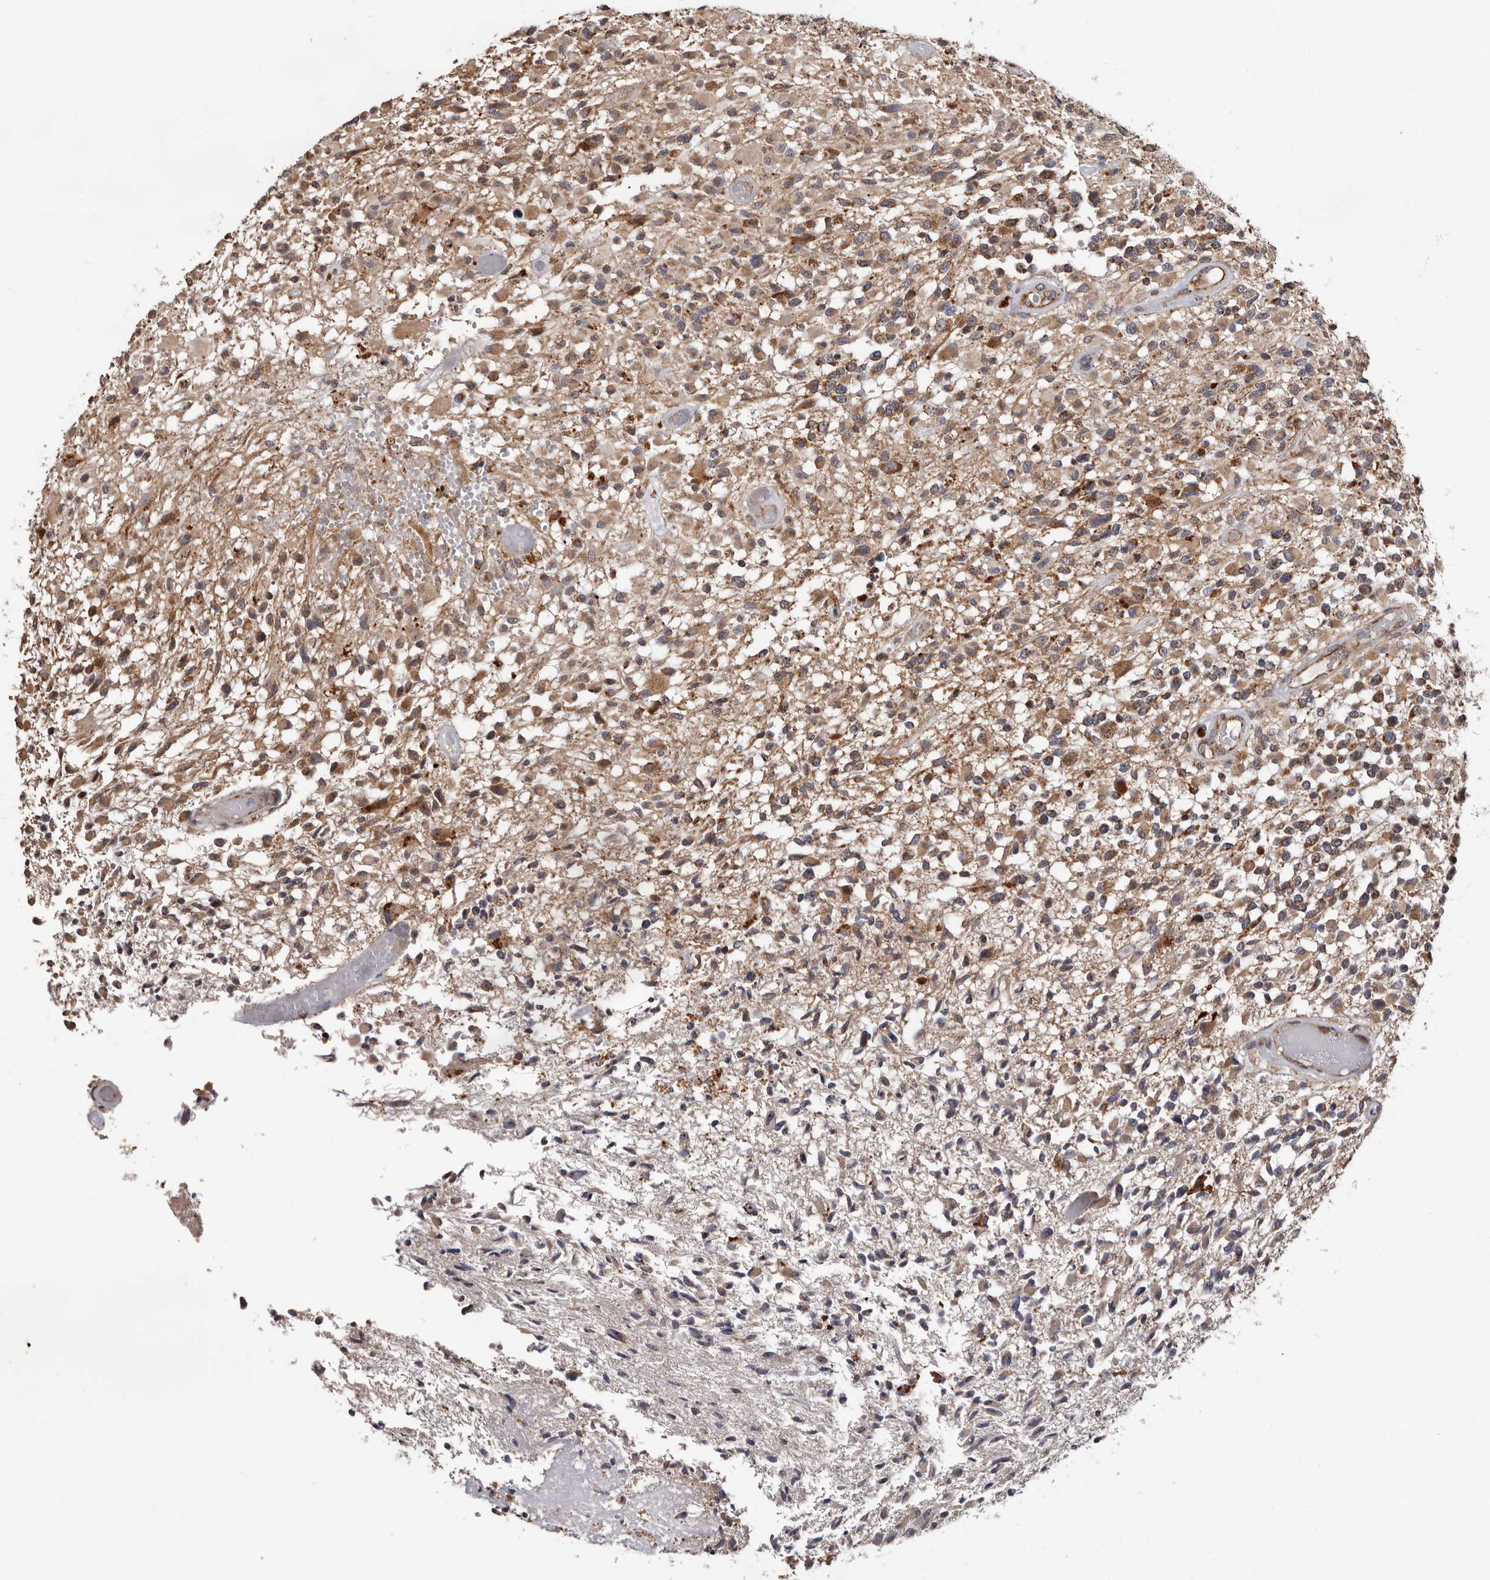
{"staining": {"intensity": "weak", "quantity": "25%-75%", "location": "cytoplasmic/membranous"}, "tissue": "glioma", "cell_type": "Tumor cells", "image_type": "cancer", "snomed": [{"axis": "morphology", "description": "Glioma, malignant, High grade"}, {"axis": "morphology", "description": "Glioblastoma, NOS"}, {"axis": "topography", "description": "Brain"}], "caption": "Glioblastoma stained for a protein (brown) shows weak cytoplasmic/membranous positive staining in about 25%-75% of tumor cells.", "gene": "MRPL18", "patient": {"sex": "male", "age": 60}}